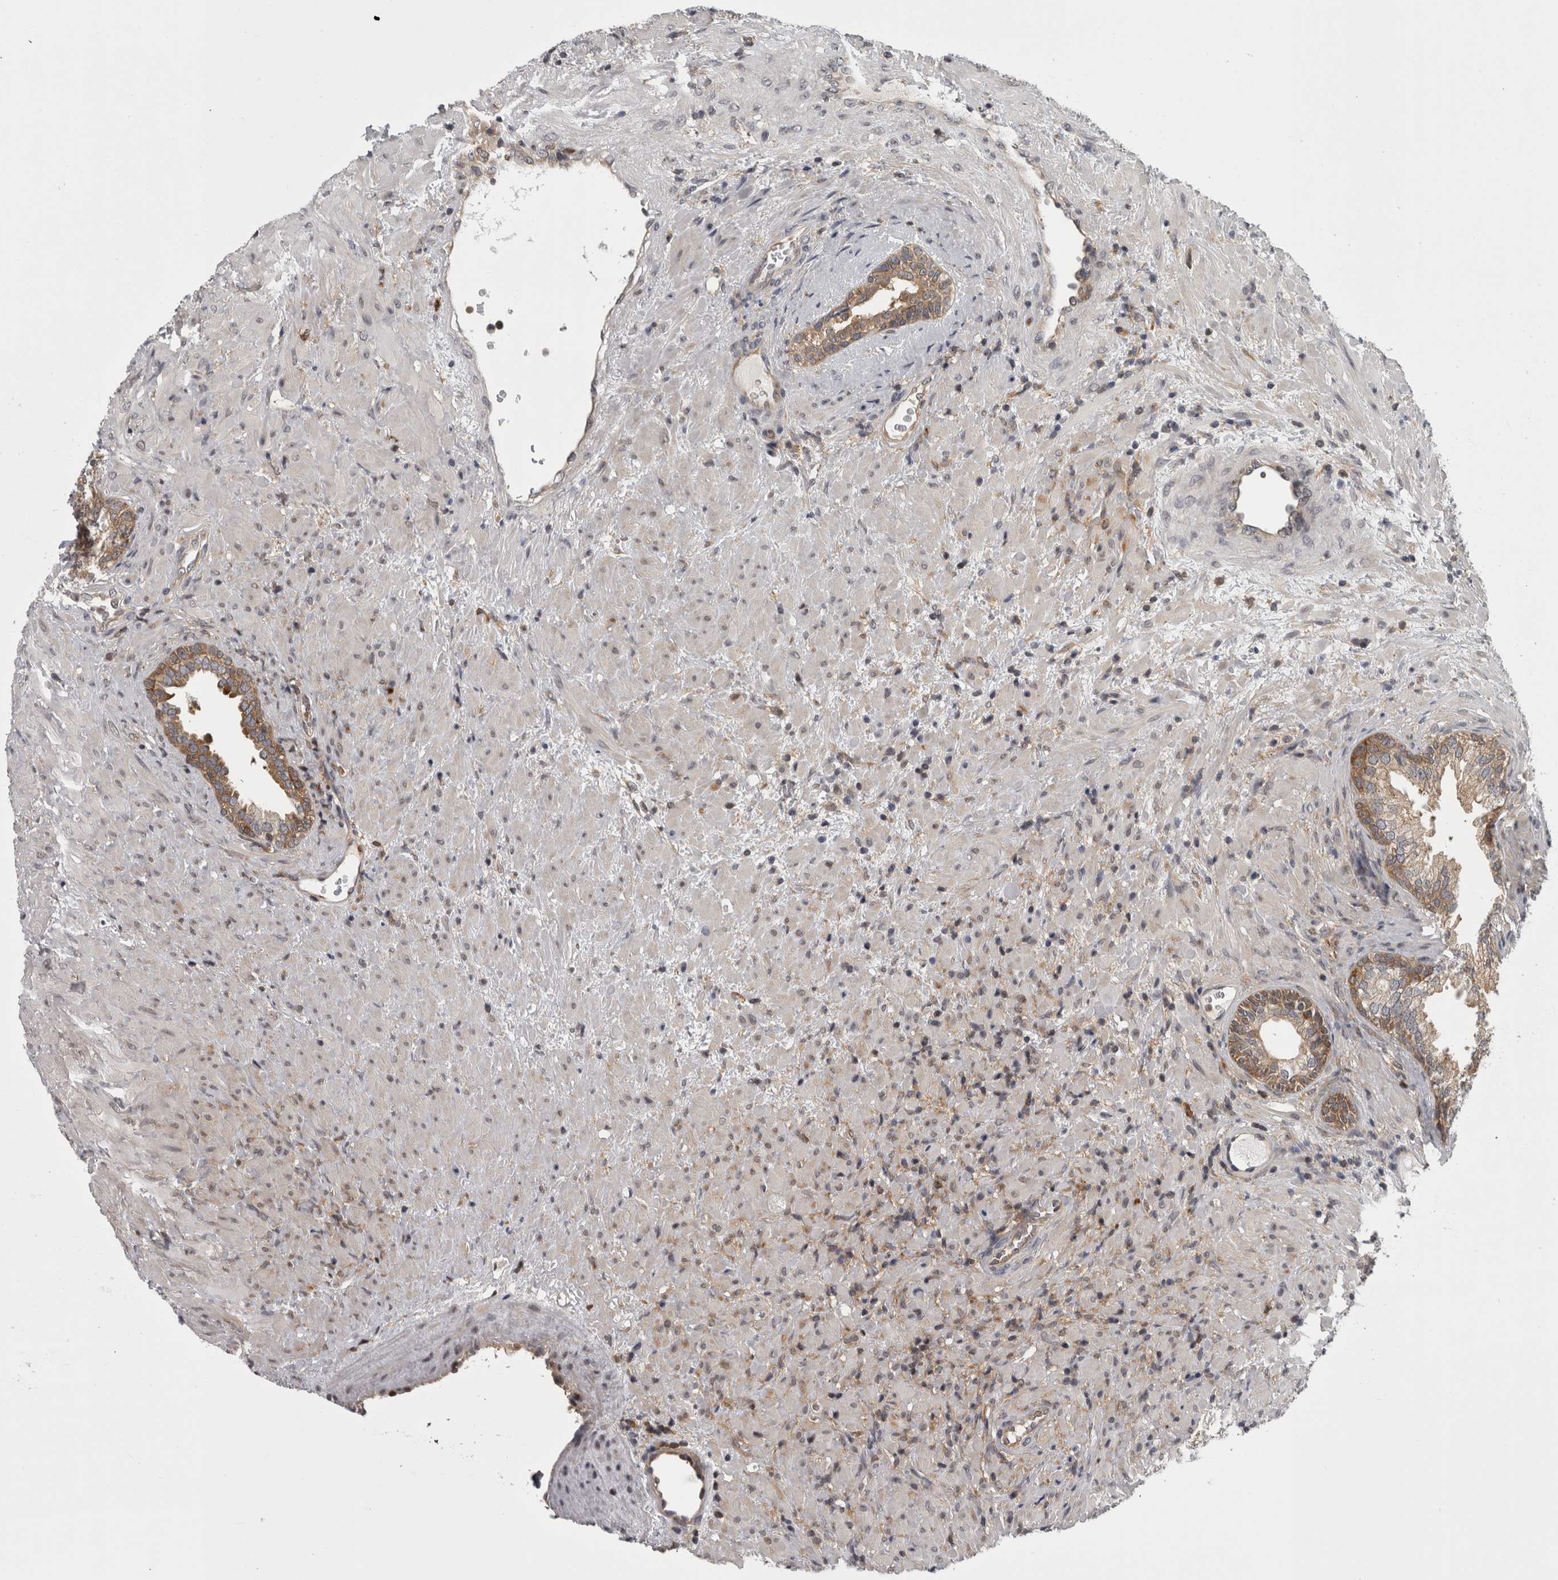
{"staining": {"intensity": "moderate", "quantity": ">75%", "location": "cytoplasmic/membranous"}, "tissue": "prostate", "cell_type": "Glandular cells", "image_type": "normal", "snomed": [{"axis": "morphology", "description": "Normal tissue, NOS"}, {"axis": "topography", "description": "Prostate"}], "caption": "The histopathology image exhibits immunohistochemical staining of benign prostate. There is moderate cytoplasmic/membranous staining is appreciated in about >75% of glandular cells.", "gene": "CACYBP", "patient": {"sex": "male", "age": 76}}